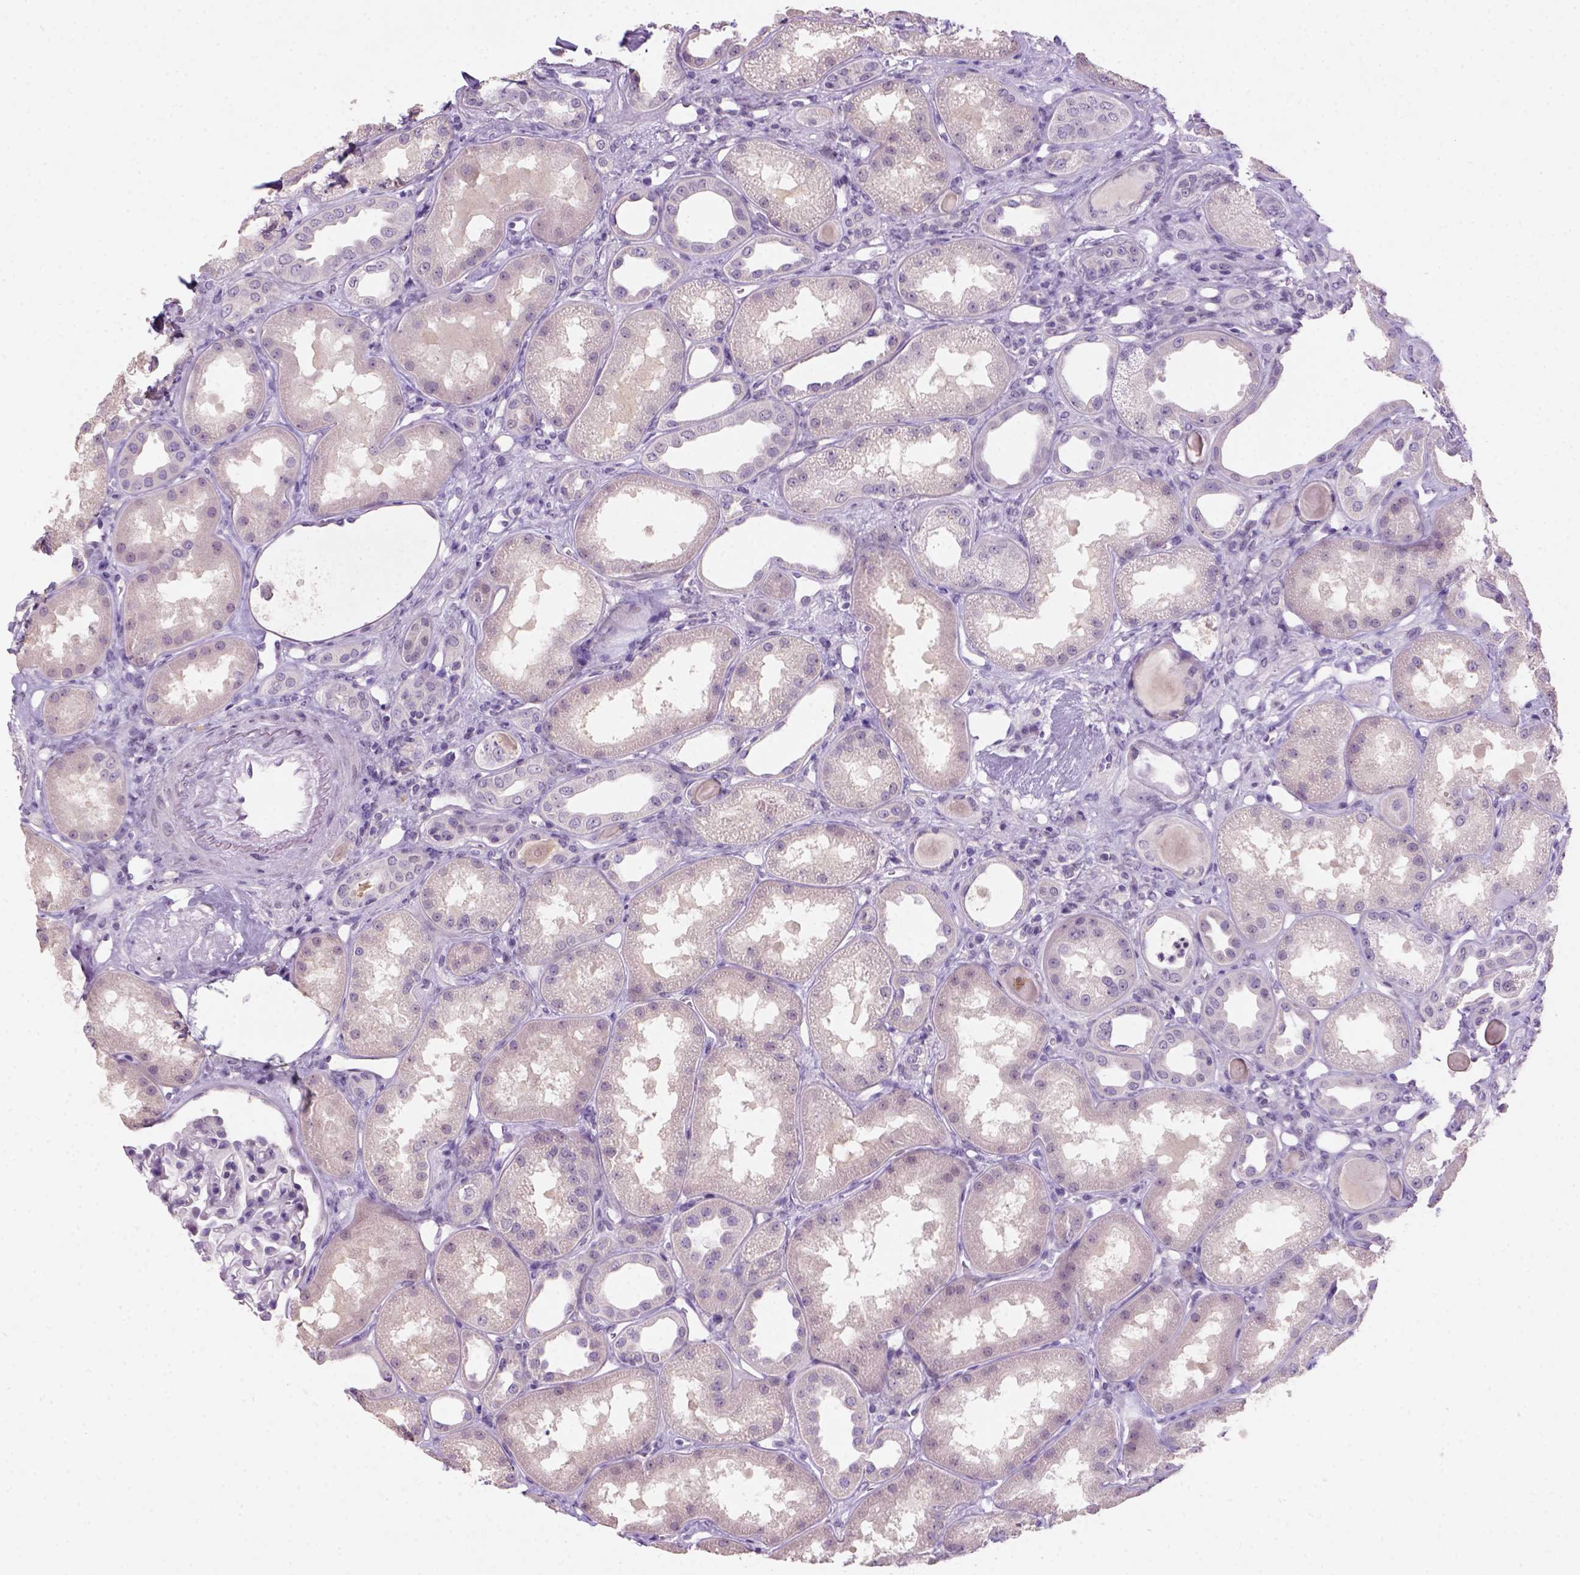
{"staining": {"intensity": "negative", "quantity": "none", "location": "none"}, "tissue": "kidney", "cell_type": "Cells in glomeruli", "image_type": "normal", "snomed": [{"axis": "morphology", "description": "Normal tissue, NOS"}, {"axis": "topography", "description": "Kidney"}], "caption": "The photomicrograph reveals no staining of cells in glomeruli in normal kidney. Nuclei are stained in blue.", "gene": "ZMAT4", "patient": {"sex": "male", "age": 61}}